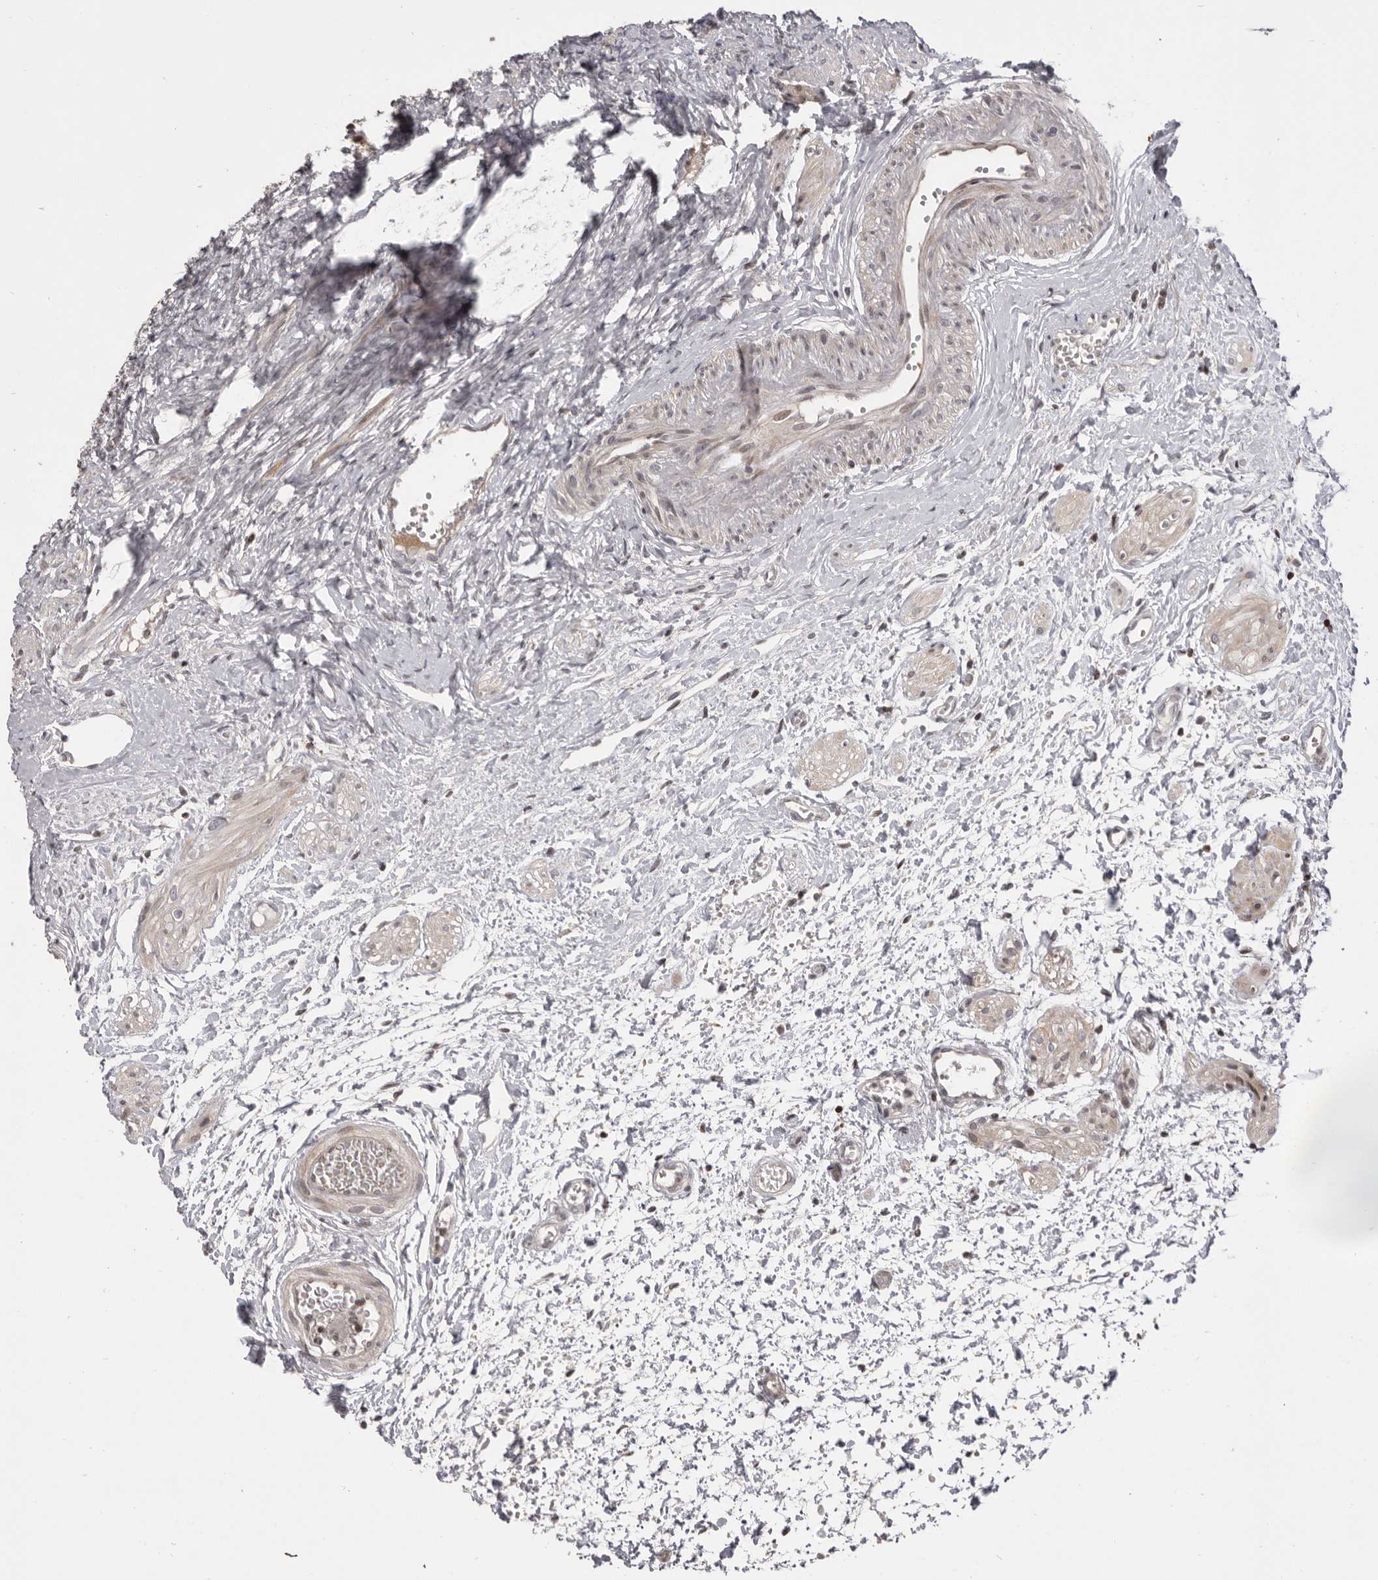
{"staining": {"intensity": "negative", "quantity": "none", "location": "none"}, "tissue": "ovary", "cell_type": "Follicle cells", "image_type": "normal", "snomed": [{"axis": "morphology", "description": "Normal tissue, NOS"}, {"axis": "topography", "description": "Ovary"}], "caption": "Ovary was stained to show a protein in brown. There is no significant positivity in follicle cells. (DAB IHC, high magnification).", "gene": "AZIN1", "patient": {"sex": "female", "age": 41}}